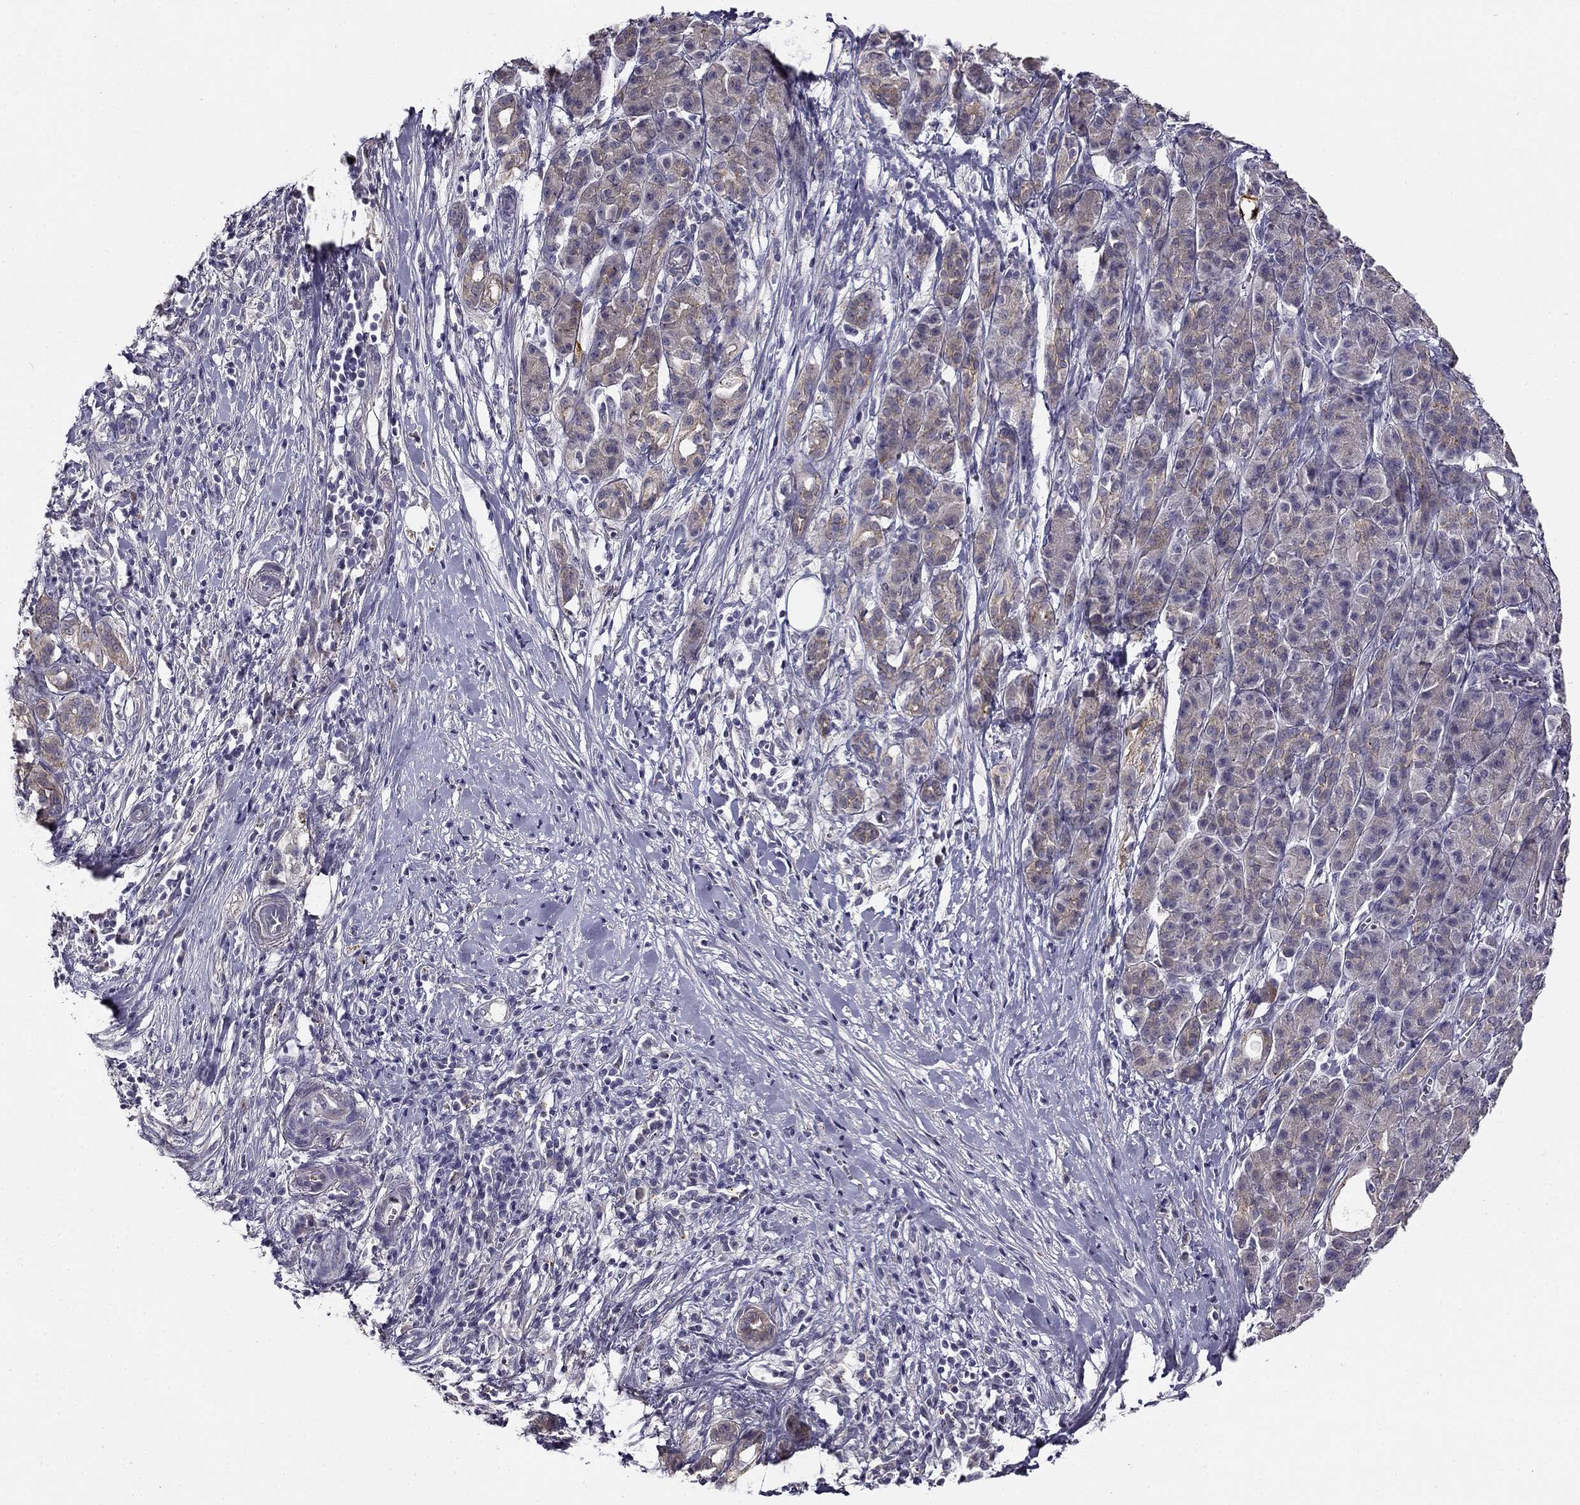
{"staining": {"intensity": "moderate", "quantity": "<25%", "location": "cytoplasmic/membranous"}, "tissue": "pancreatic cancer", "cell_type": "Tumor cells", "image_type": "cancer", "snomed": [{"axis": "morphology", "description": "Adenocarcinoma, NOS"}, {"axis": "topography", "description": "Pancreas"}], "caption": "A high-resolution histopathology image shows immunohistochemistry (IHC) staining of pancreatic adenocarcinoma, which reveals moderate cytoplasmic/membranous staining in approximately <25% of tumor cells. (brown staining indicates protein expression, while blue staining denotes nuclei).", "gene": "CNR1", "patient": {"sex": "male", "age": 61}}